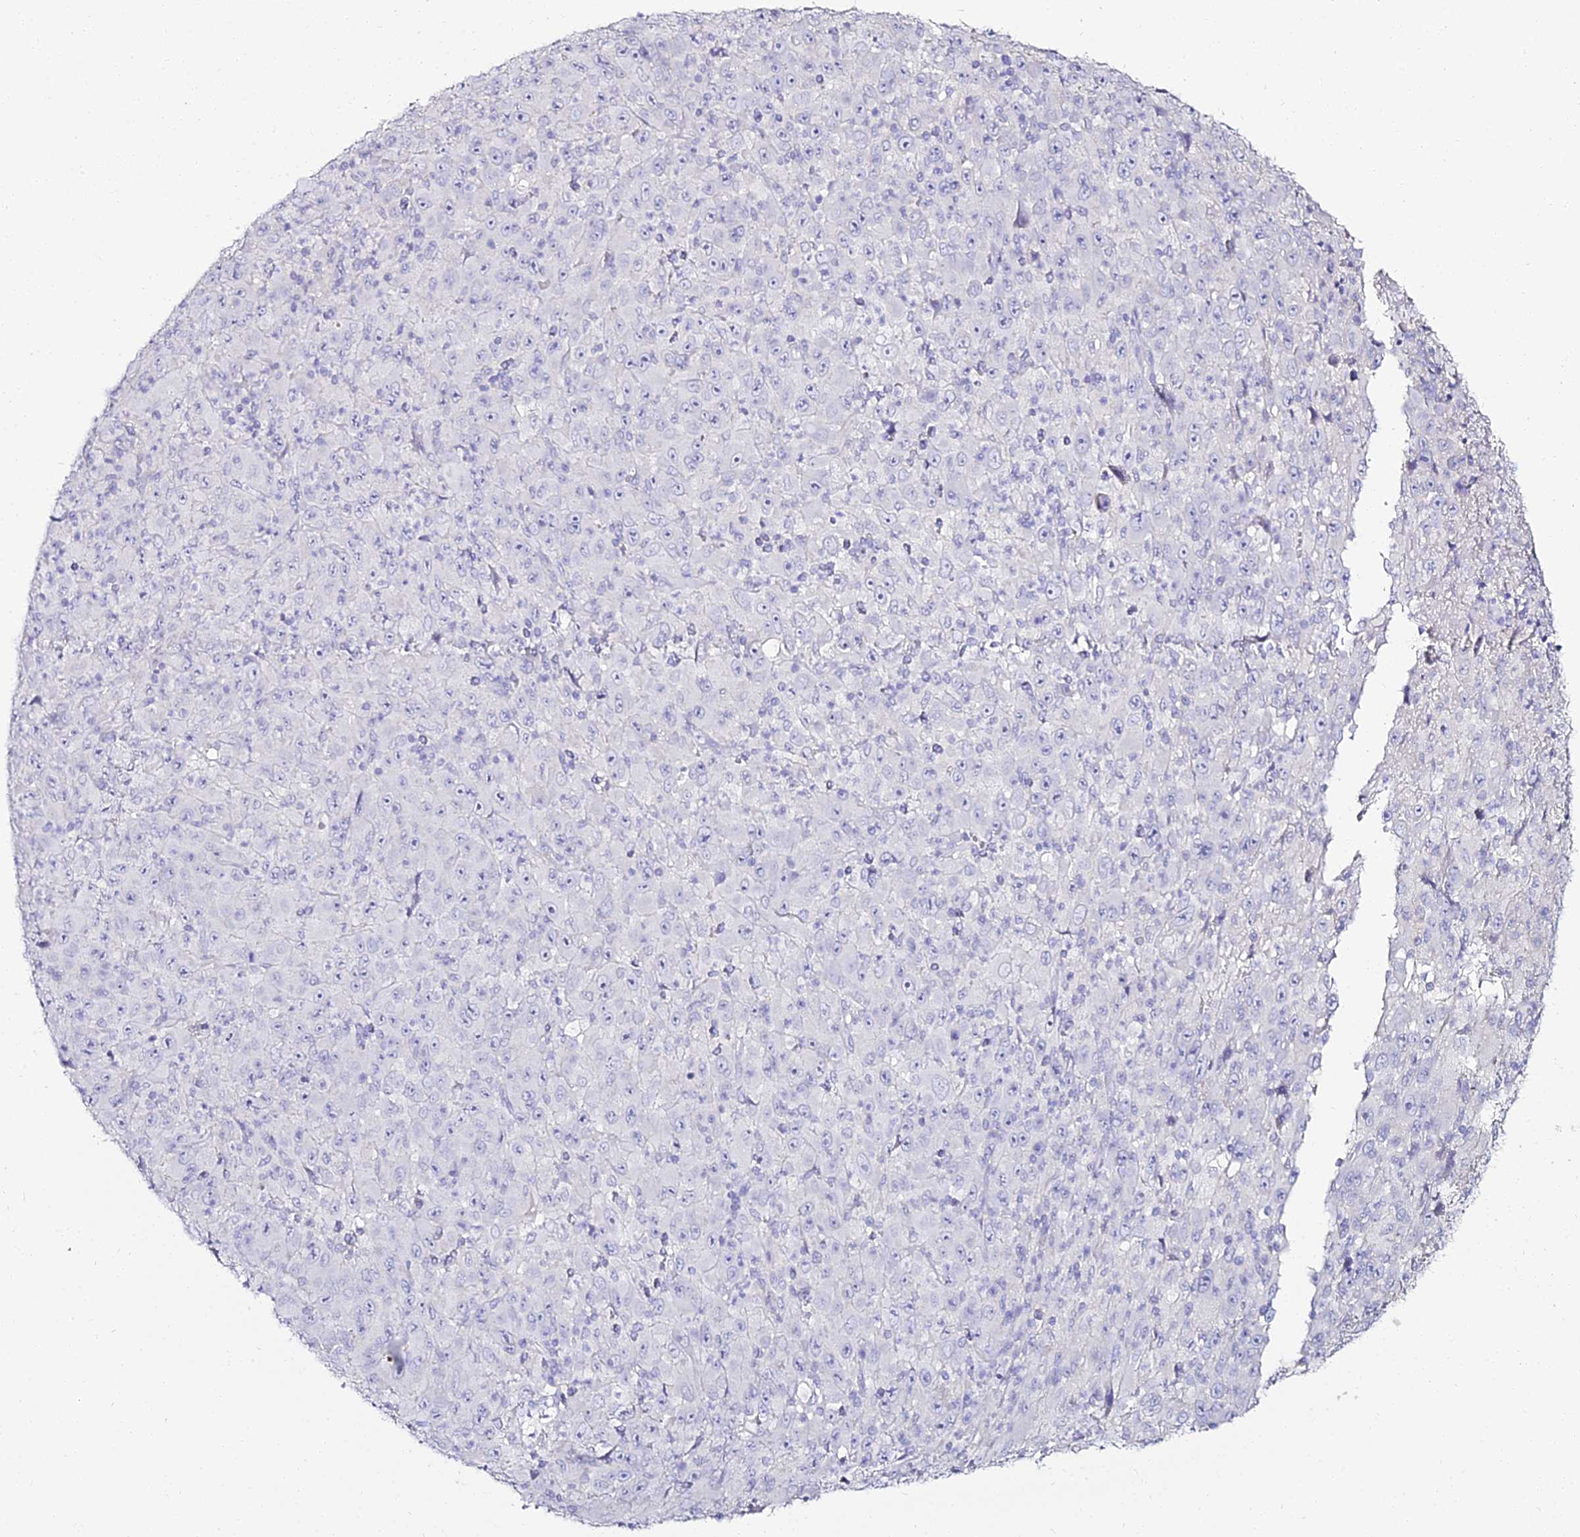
{"staining": {"intensity": "negative", "quantity": "none", "location": "none"}, "tissue": "melanoma", "cell_type": "Tumor cells", "image_type": "cancer", "snomed": [{"axis": "morphology", "description": "Malignant melanoma, Metastatic site"}, {"axis": "topography", "description": "Skin"}], "caption": "High magnification brightfield microscopy of malignant melanoma (metastatic site) stained with DAB (3,3'-diaminobenzidine) (brown) and counterstained with hematoxylin (blue): tumor cells show no significant staining.", "gene": "ALPG", "patient": {"sex": "female", "age": 56}}